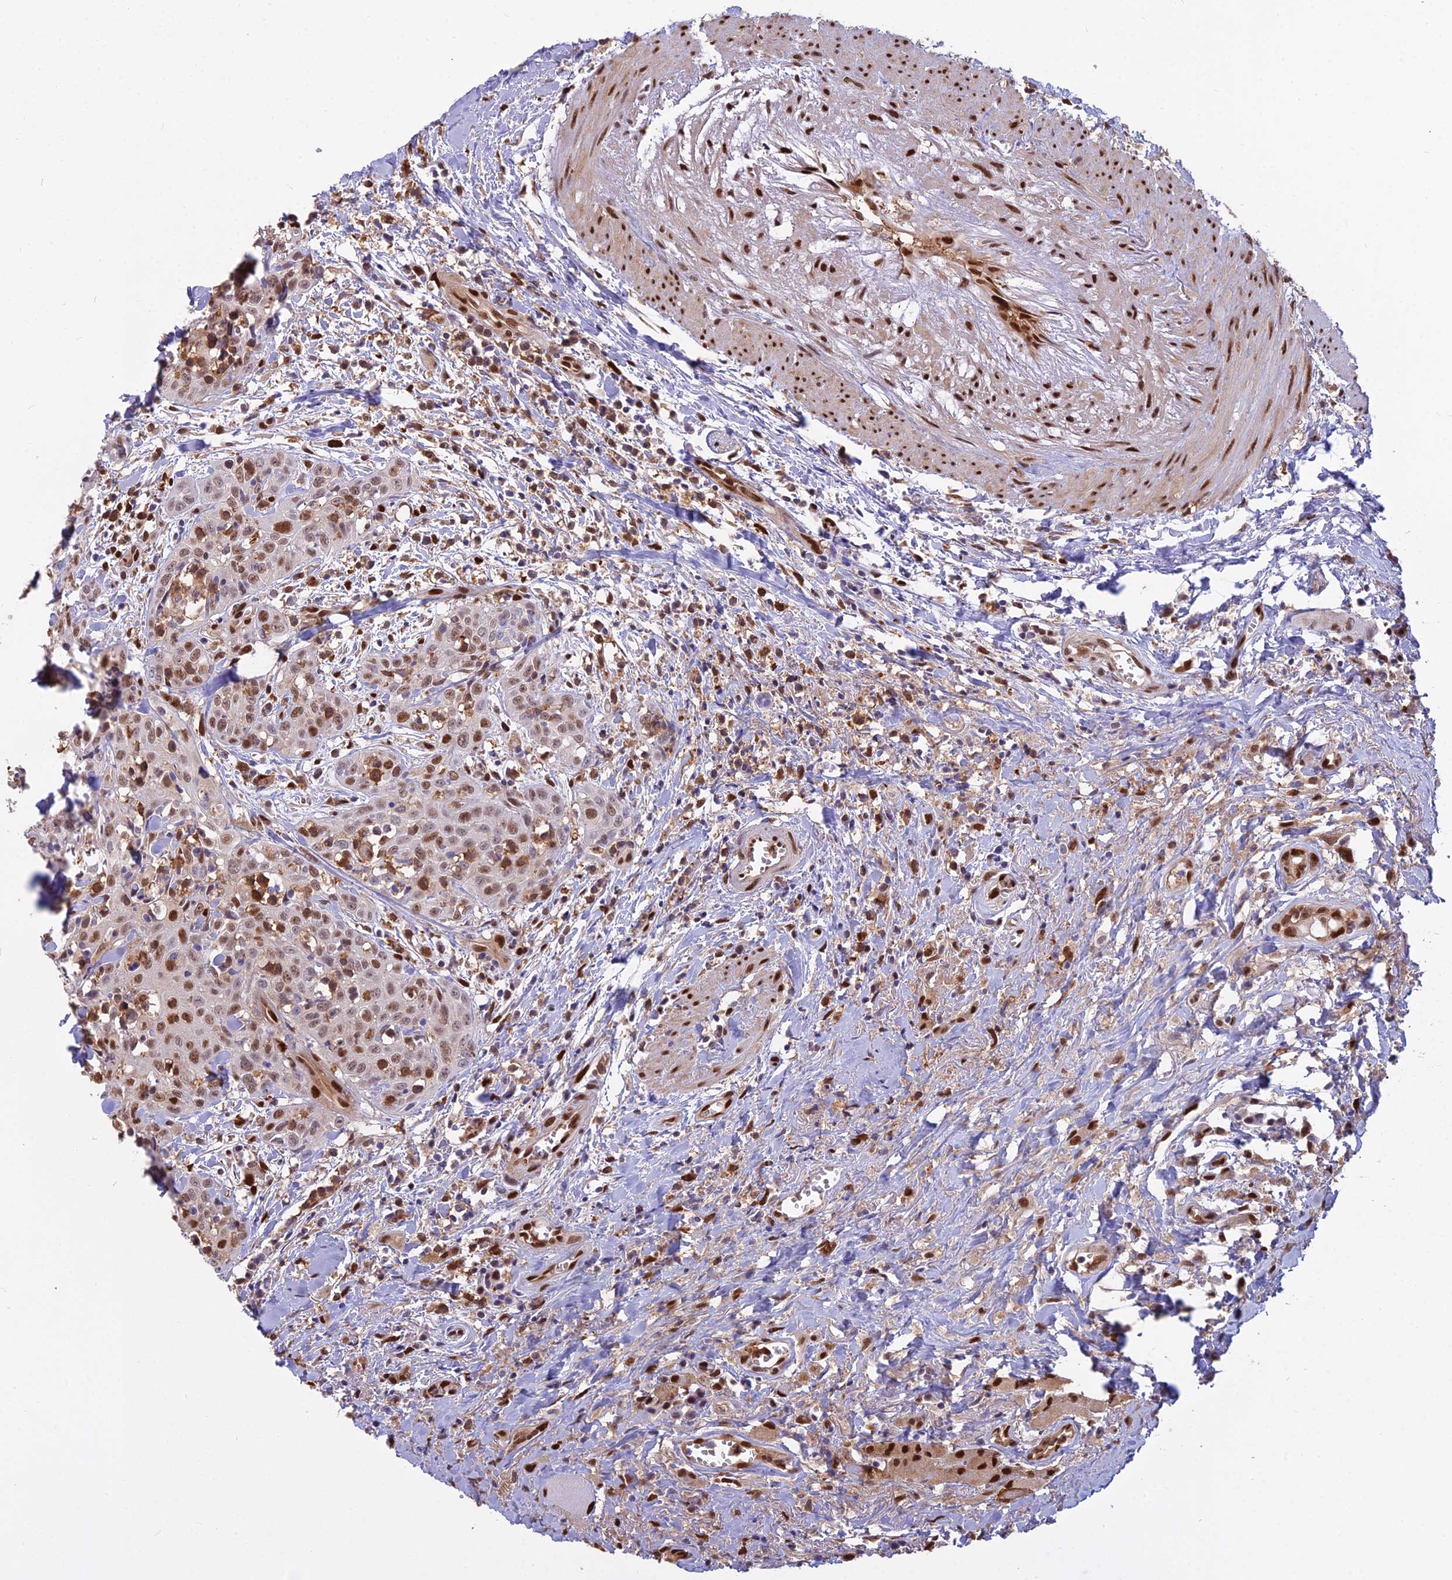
{"staining": {"intensity": "moderate", "quantity": ">75%", "location": "nuclear"}, "tissue": "head and neck cancer", "cell_type": "Tumor cells", "image_type": "cancer", "snomed": [{"axis": "morphology", "description": "Squamous cell carcinoma, NOS"}, {"axis": "topography", "description": "Head-Neck"}], "caption": "Tumor cells display medium levels of moderate nuclear staining in approximately >75% of cells in human head and neck cancer (squamous cell carcinoma). (DAB (3,3'-diaminobenzidine) = brown stain, brightfield microscopy at high magnification).", "gene": "NPEPL1", "patient": {"sex": "female", "age": 70}}